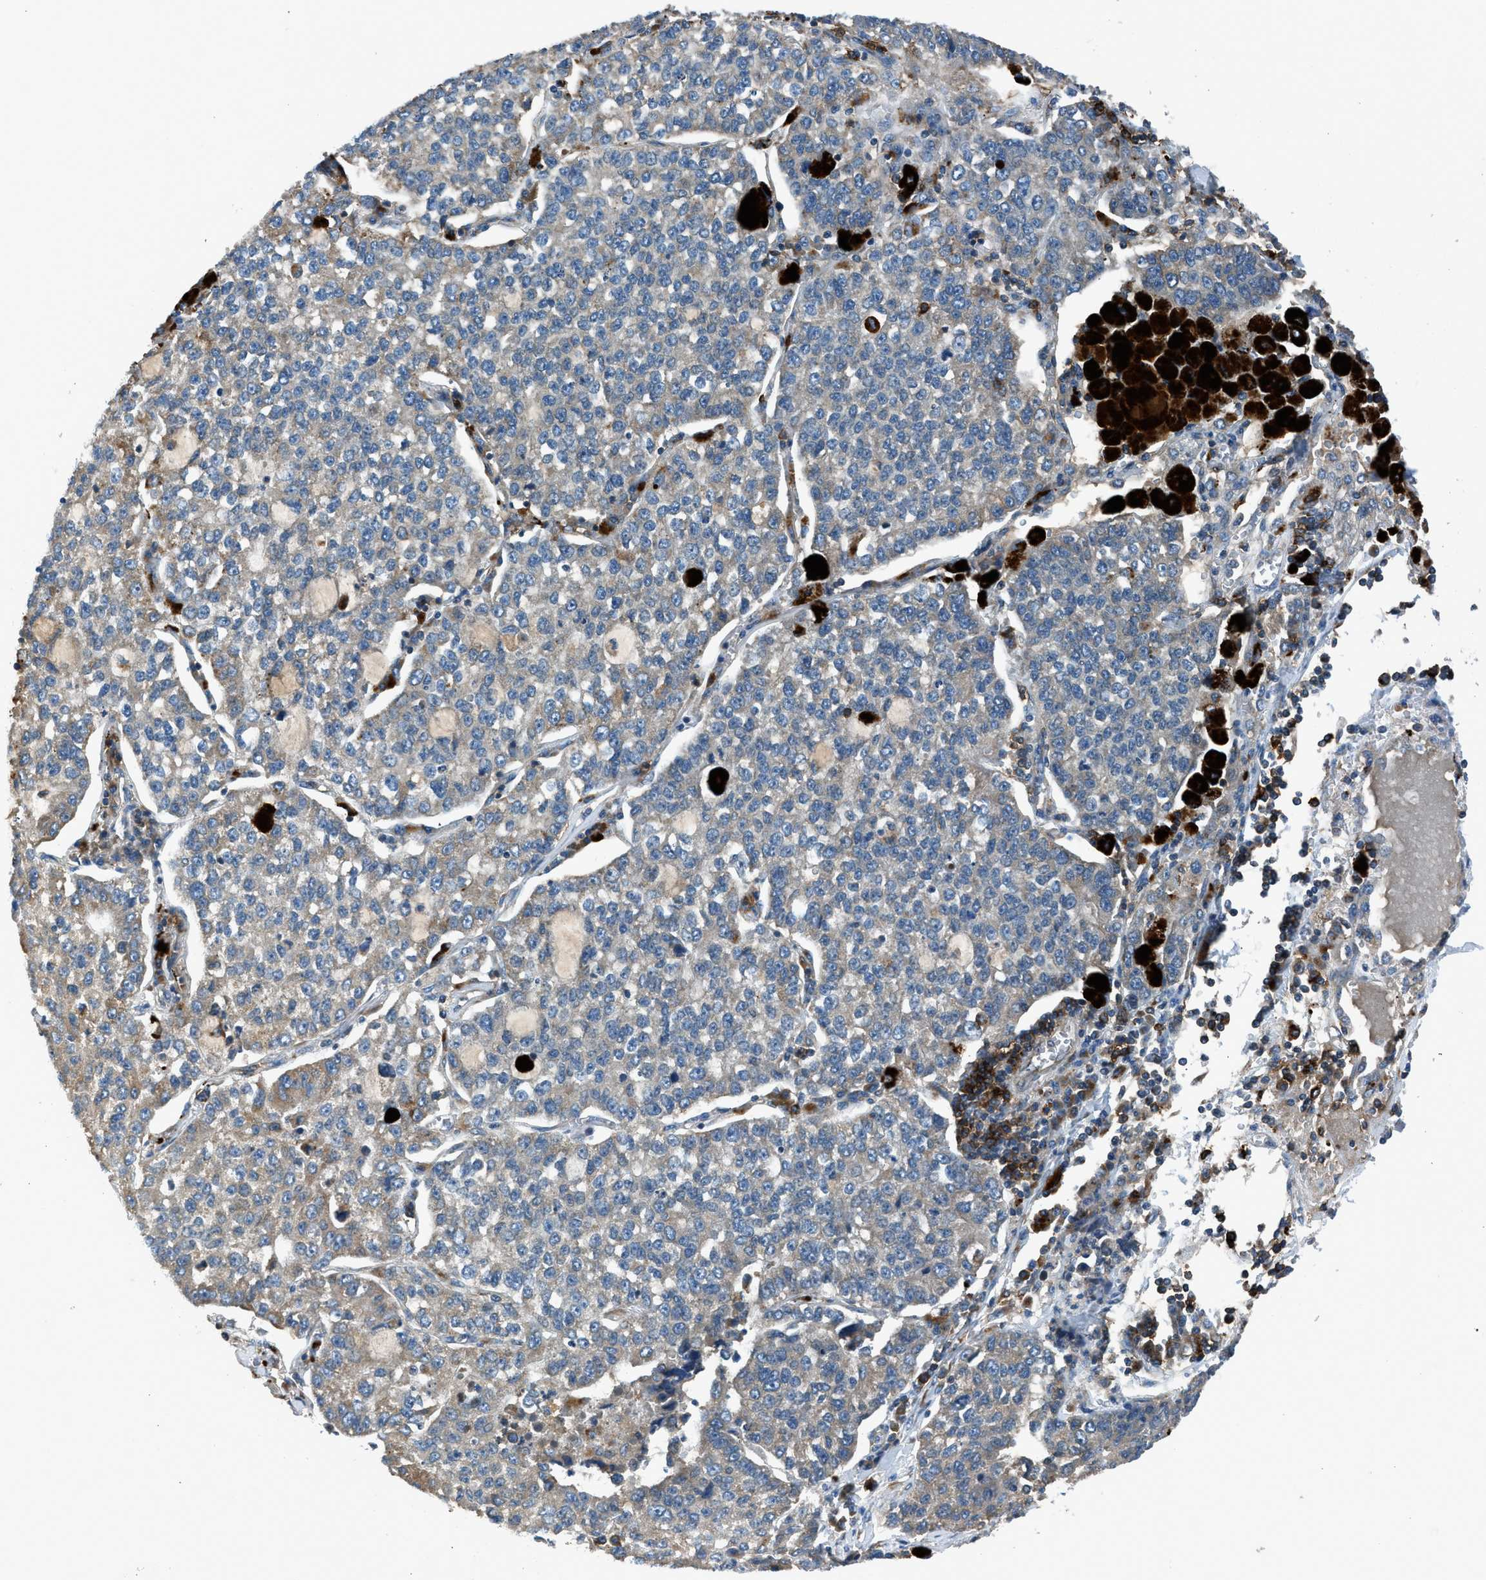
{"staining": {"intensity": "weak", "quantity": ">75%", "location": "cytoplasmic/membranous"}, "tissue": "lung cancer", "cell_type": "Tumor cells", "image_type": "cancer", "snomed": [{"axis": "morphology", "description": "Adenocarcinoma, NOS"}, {"axis": "topography", "description": "Lung"}], "caption": "An IHC image of neoplastic tissue is shown. Protein staining in brown highlights weak cytoplasmic/membranous positivity in lung cancer (adenocarcinoma) within tumor cells.", "gene": "LMBR1", "patient": {"sex": "male", "age": 49}}